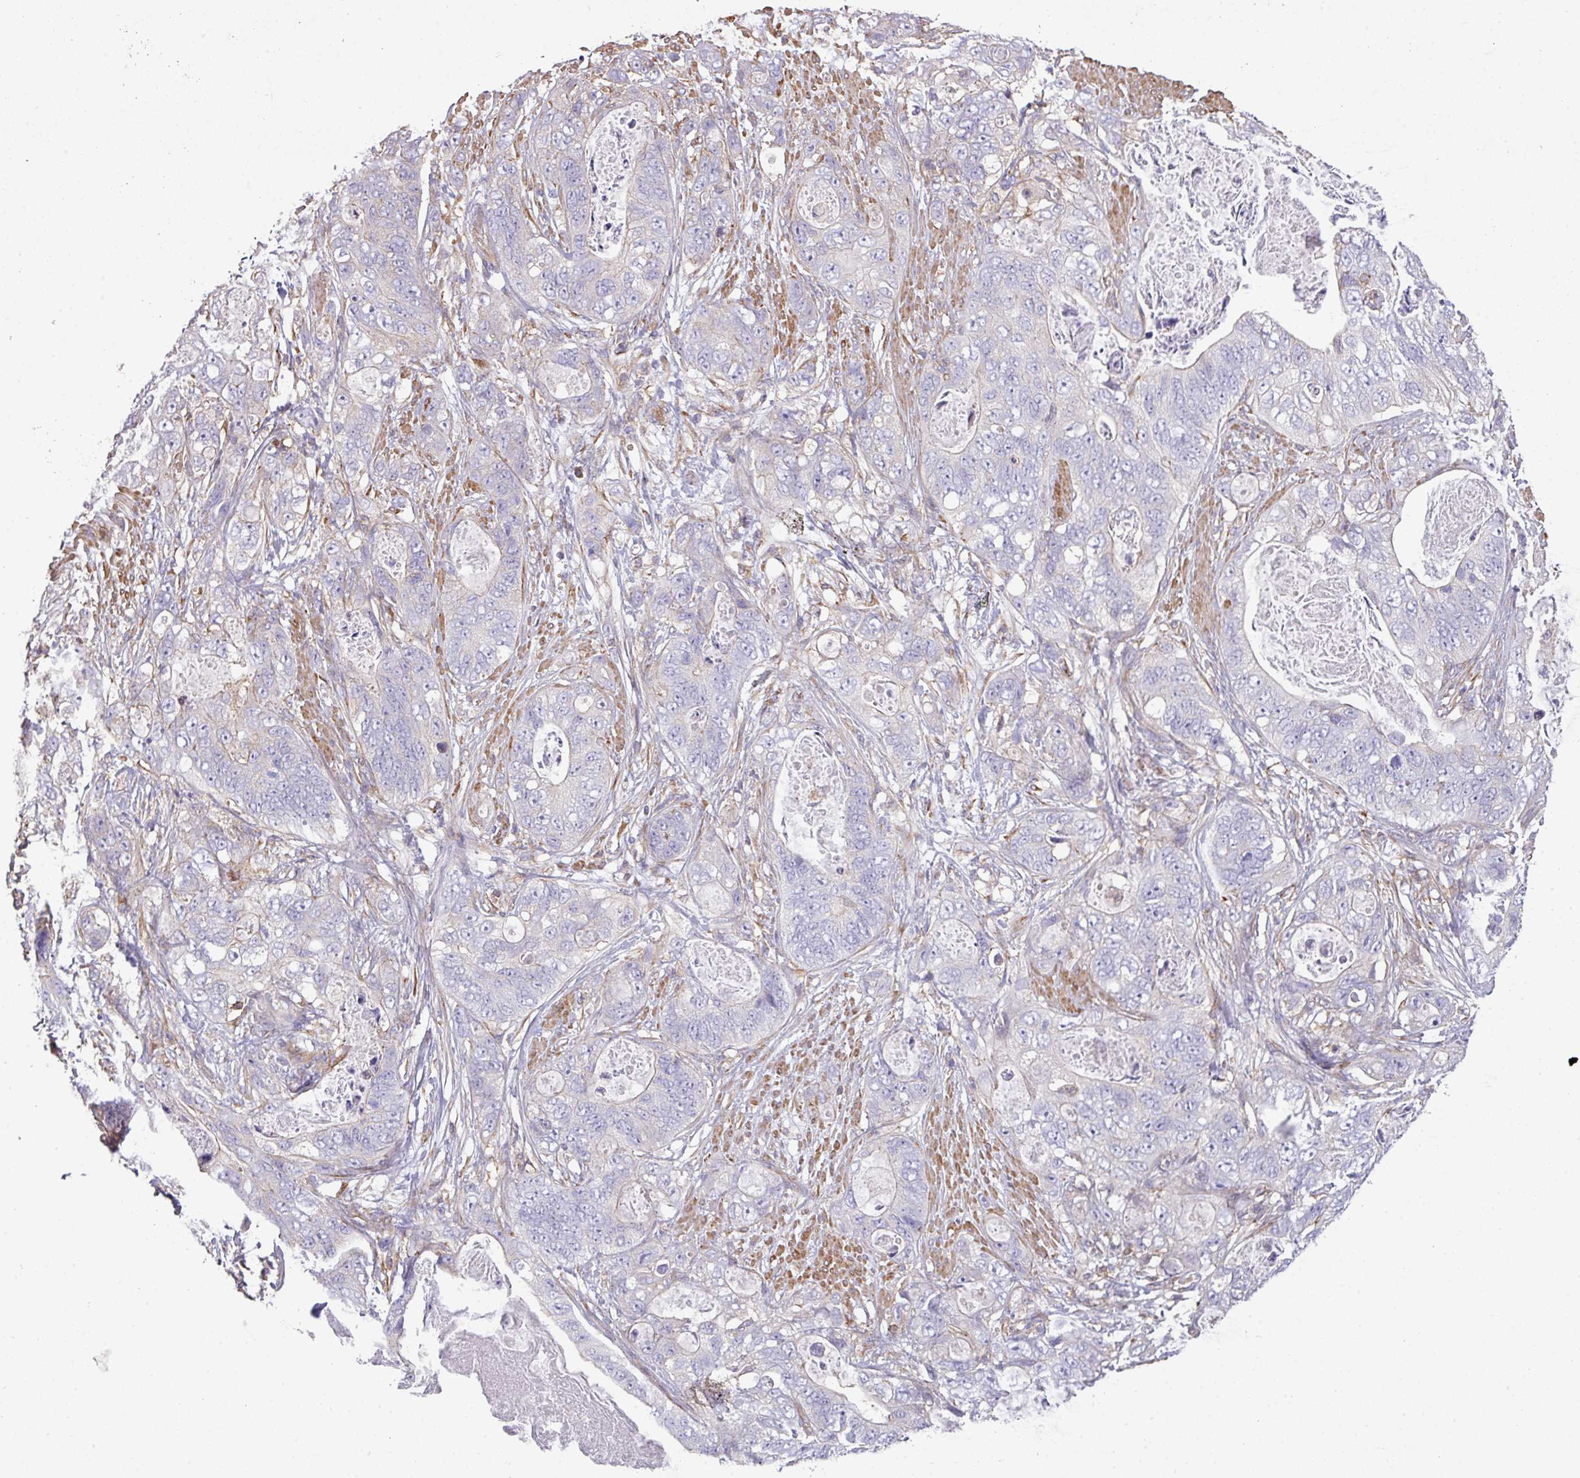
{"staining": {"intensity": "negative", "quantity": "none", "location": "none"}, "tissue": "stomach cancer", "cell_type": "Tumor cells", "image_type": "cancer", "snomed": [{"axis": "morphology", "description": "Adenocarcinoma, NOS"}, {"axis": "topography", "description": "Stomach"}], "caption": "Immunohistochemistry photomicrograph of neoplastic tissue: human stomach adenocarcinoma stained with DAB shows no significant protein positivity in tumor cells.", "gene": "LRRC41", "patient": {"sex": "female", "age": 89}}